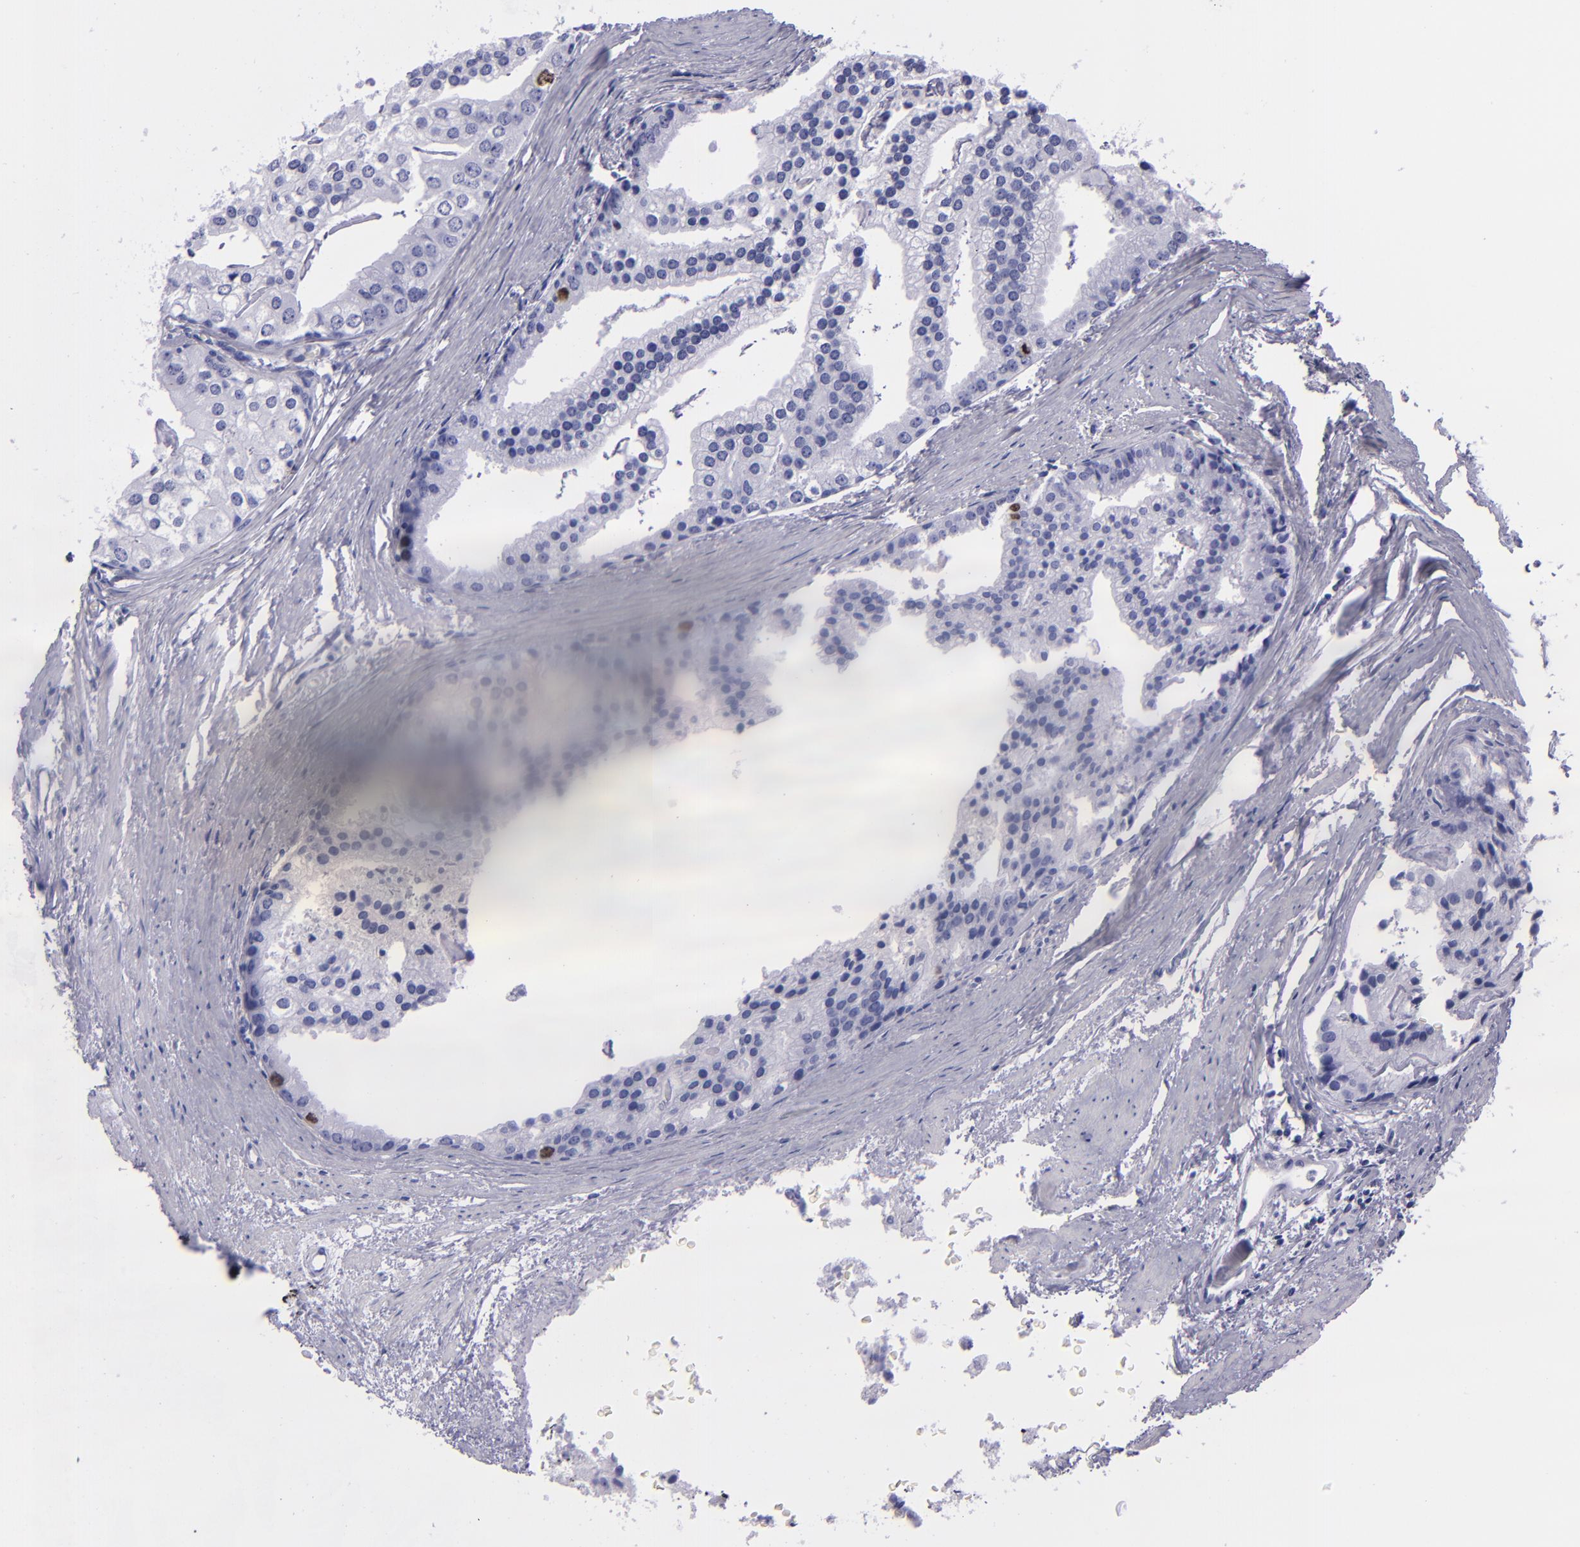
{"staining": {"intensity": "strong", "quantity": "<25%", "location": "nuclear"}, "tissue": "prostate cancer", "cell_type": "Tumor cells", "image_type": "cancer", "snomed": [{"axis": "morphology", "description": "Adenocarcinoma, High grade"}, {"axis": "topography", "description": "Prostate"}], "caption": "Immunohistochemical staining of human prostate cancer exhibits medium levels of strong nuclear expression in about <25% of tumor cells. Using DAB (3,3'-diaminobenzidine) (brown) and hematoxylin (blue) stains, captured at high magnification using brightfield microscopy.", "gene": "TOP2A", "patient": {"sex": "male", "age": 56}}